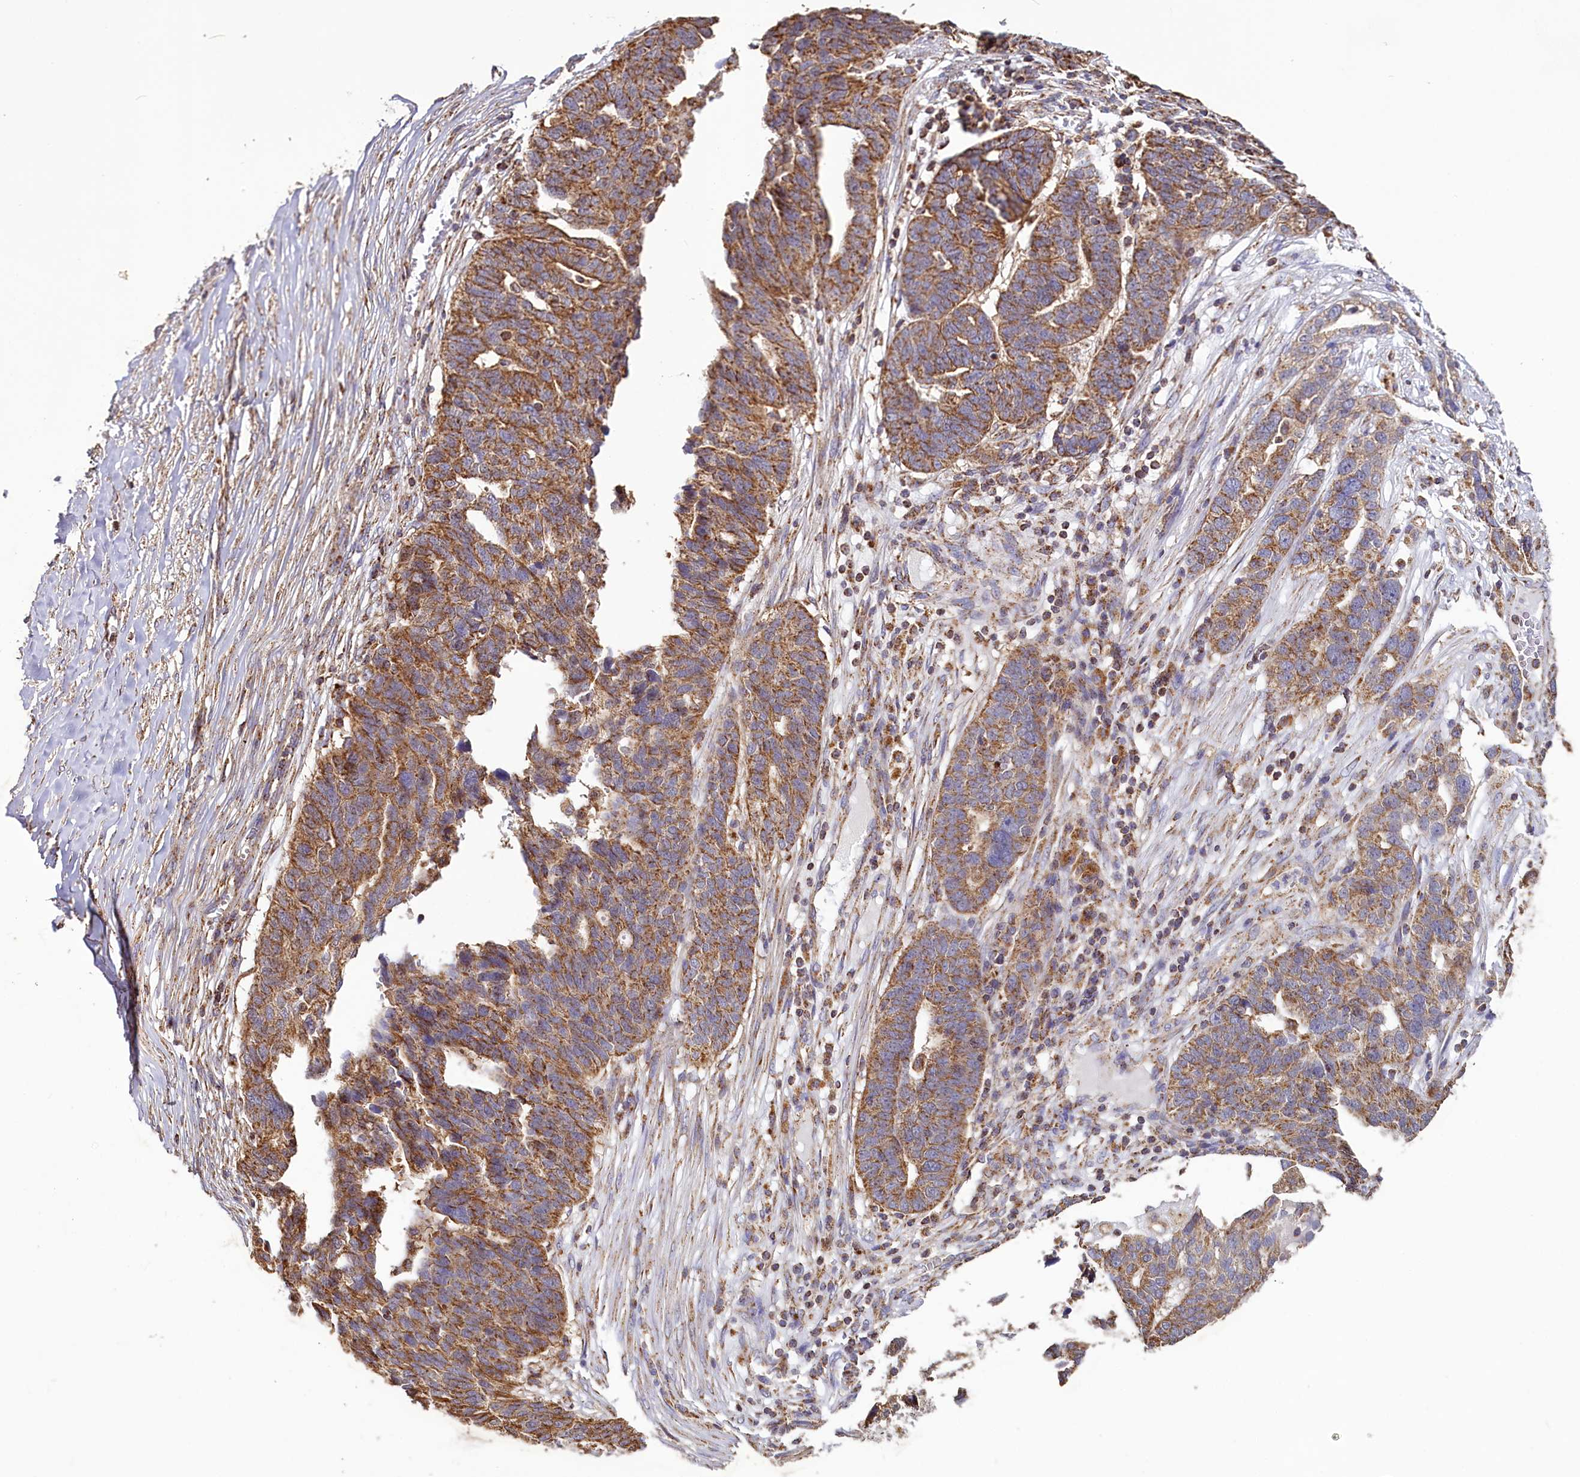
{"staining": {"intensity": "strong", "quantity": ">75%", "location": "cytoplasmic/membranous"}, "tissue": "ovarian cancer", "cell_type": "Tumor cells", "image_type": "cancer", "snomed": [{"axis": "morphology", "description": "Cystadenocarcinoma, serous, NOS"}, {"axis": "topography", "description": "Ovary"}], "caption": "High-power microscopy captured an immunohistochemistry photomicrograph of ovarian cancer (serous cystadenocarcinoma), revealing strong cytoplasmic/membranous positivity in approximately >75% of tumor cells.", "gene": "NUDT15", "patient": {"sex": "female", "age": 59}}